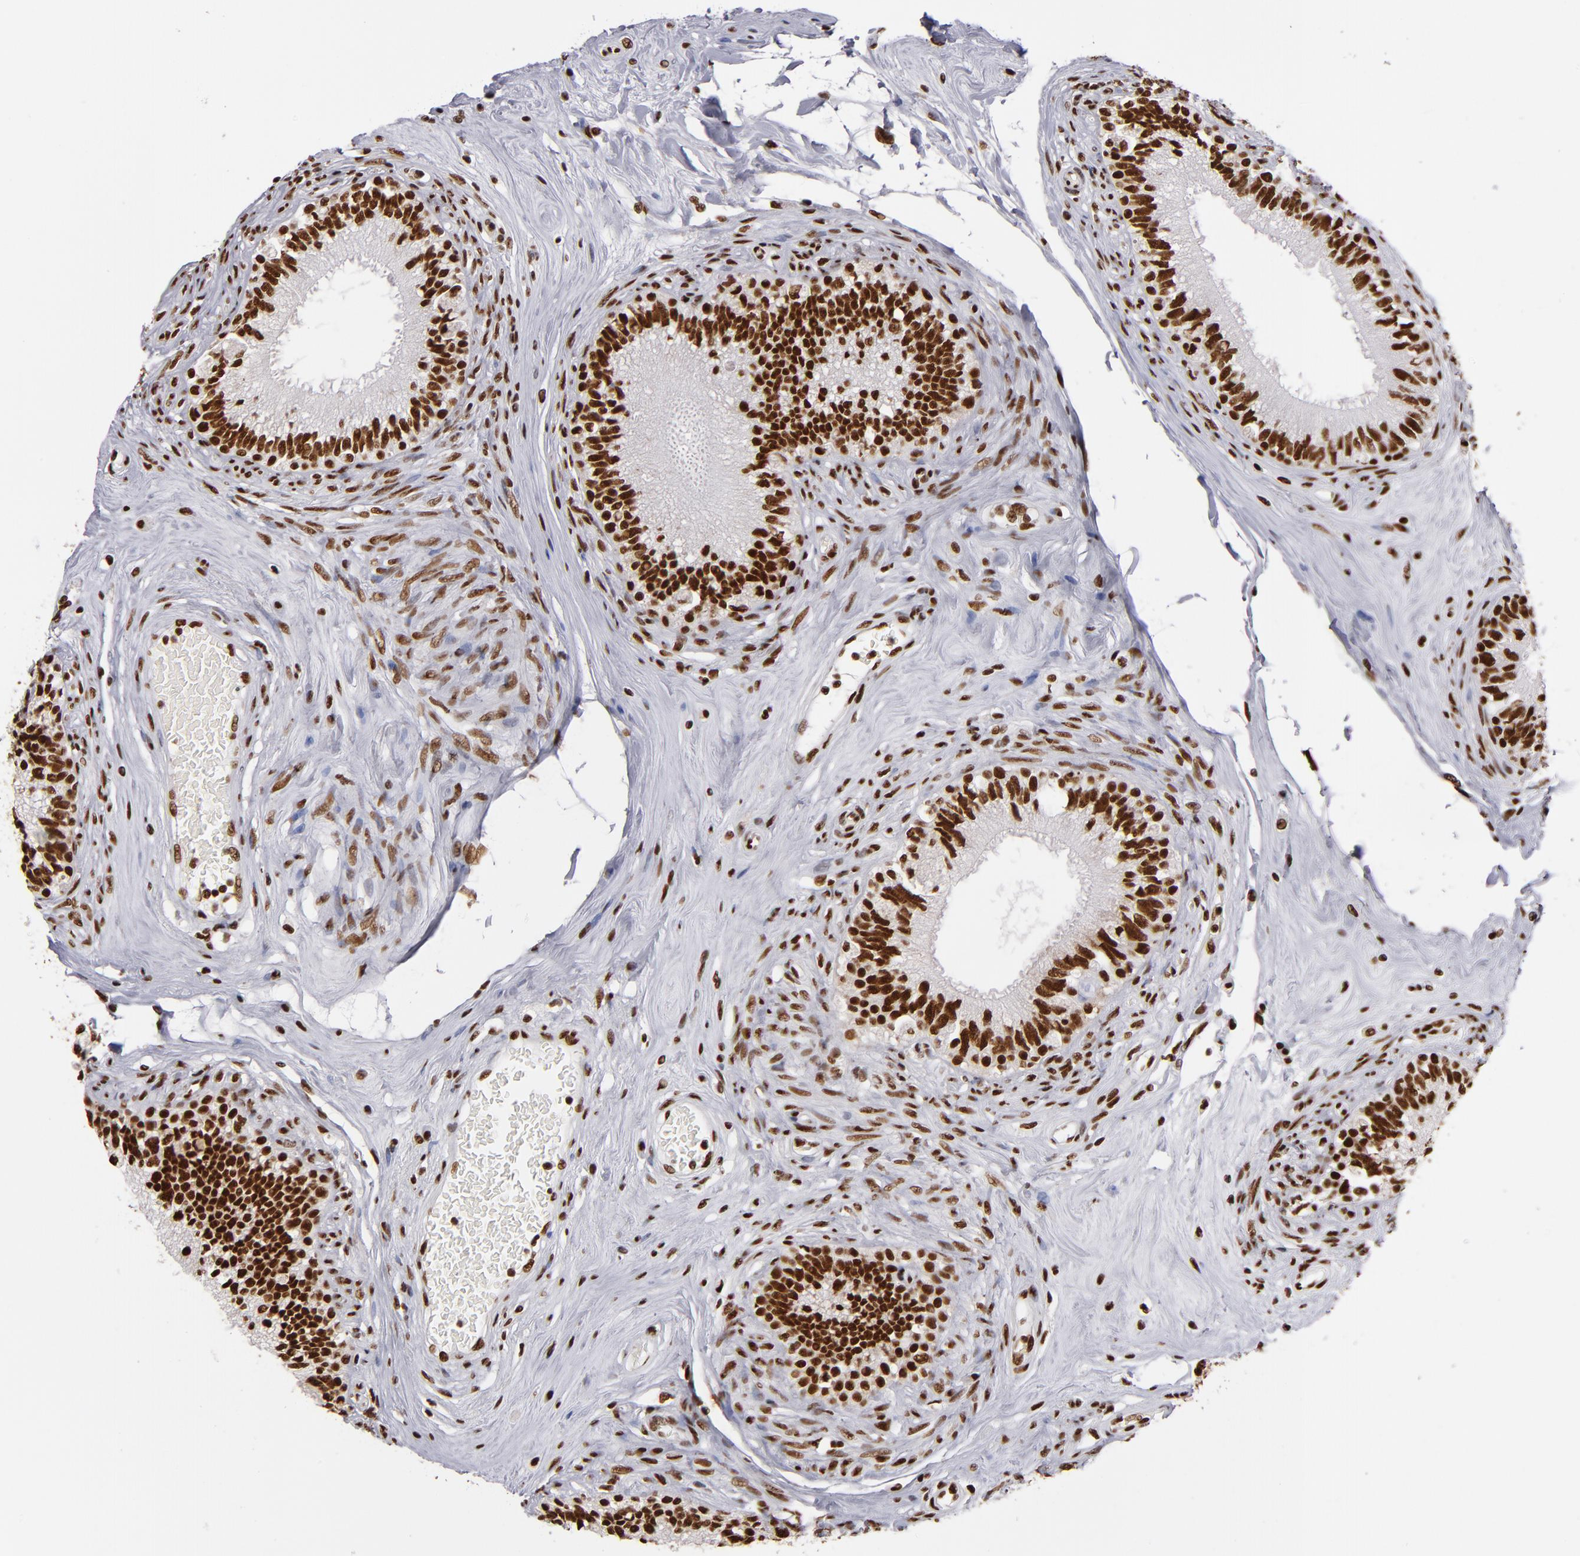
{"staining": {"intensity": "strong", "quantity": ">75%", "location": "nuclear"}, "tissue": "epididymis", "cell_type": "Glandular cells", "image_type": "normal", "snomed": [{"axis": "morphology", "description": "Normal tissue, NOS"}, {"axis": "morphology", "description": "Inflammation, NOS"}, {"axis": "topography", "description": "Epididymis"}], "caption": "A high-resolution photomicrograph shows immunohistochemistry staining of unremarkable epididymis, which reveals strong nuclear expression in about >75% of glandular cells.", "gene": "MRE11", "patient": {"sex": "male", "age": 84}}